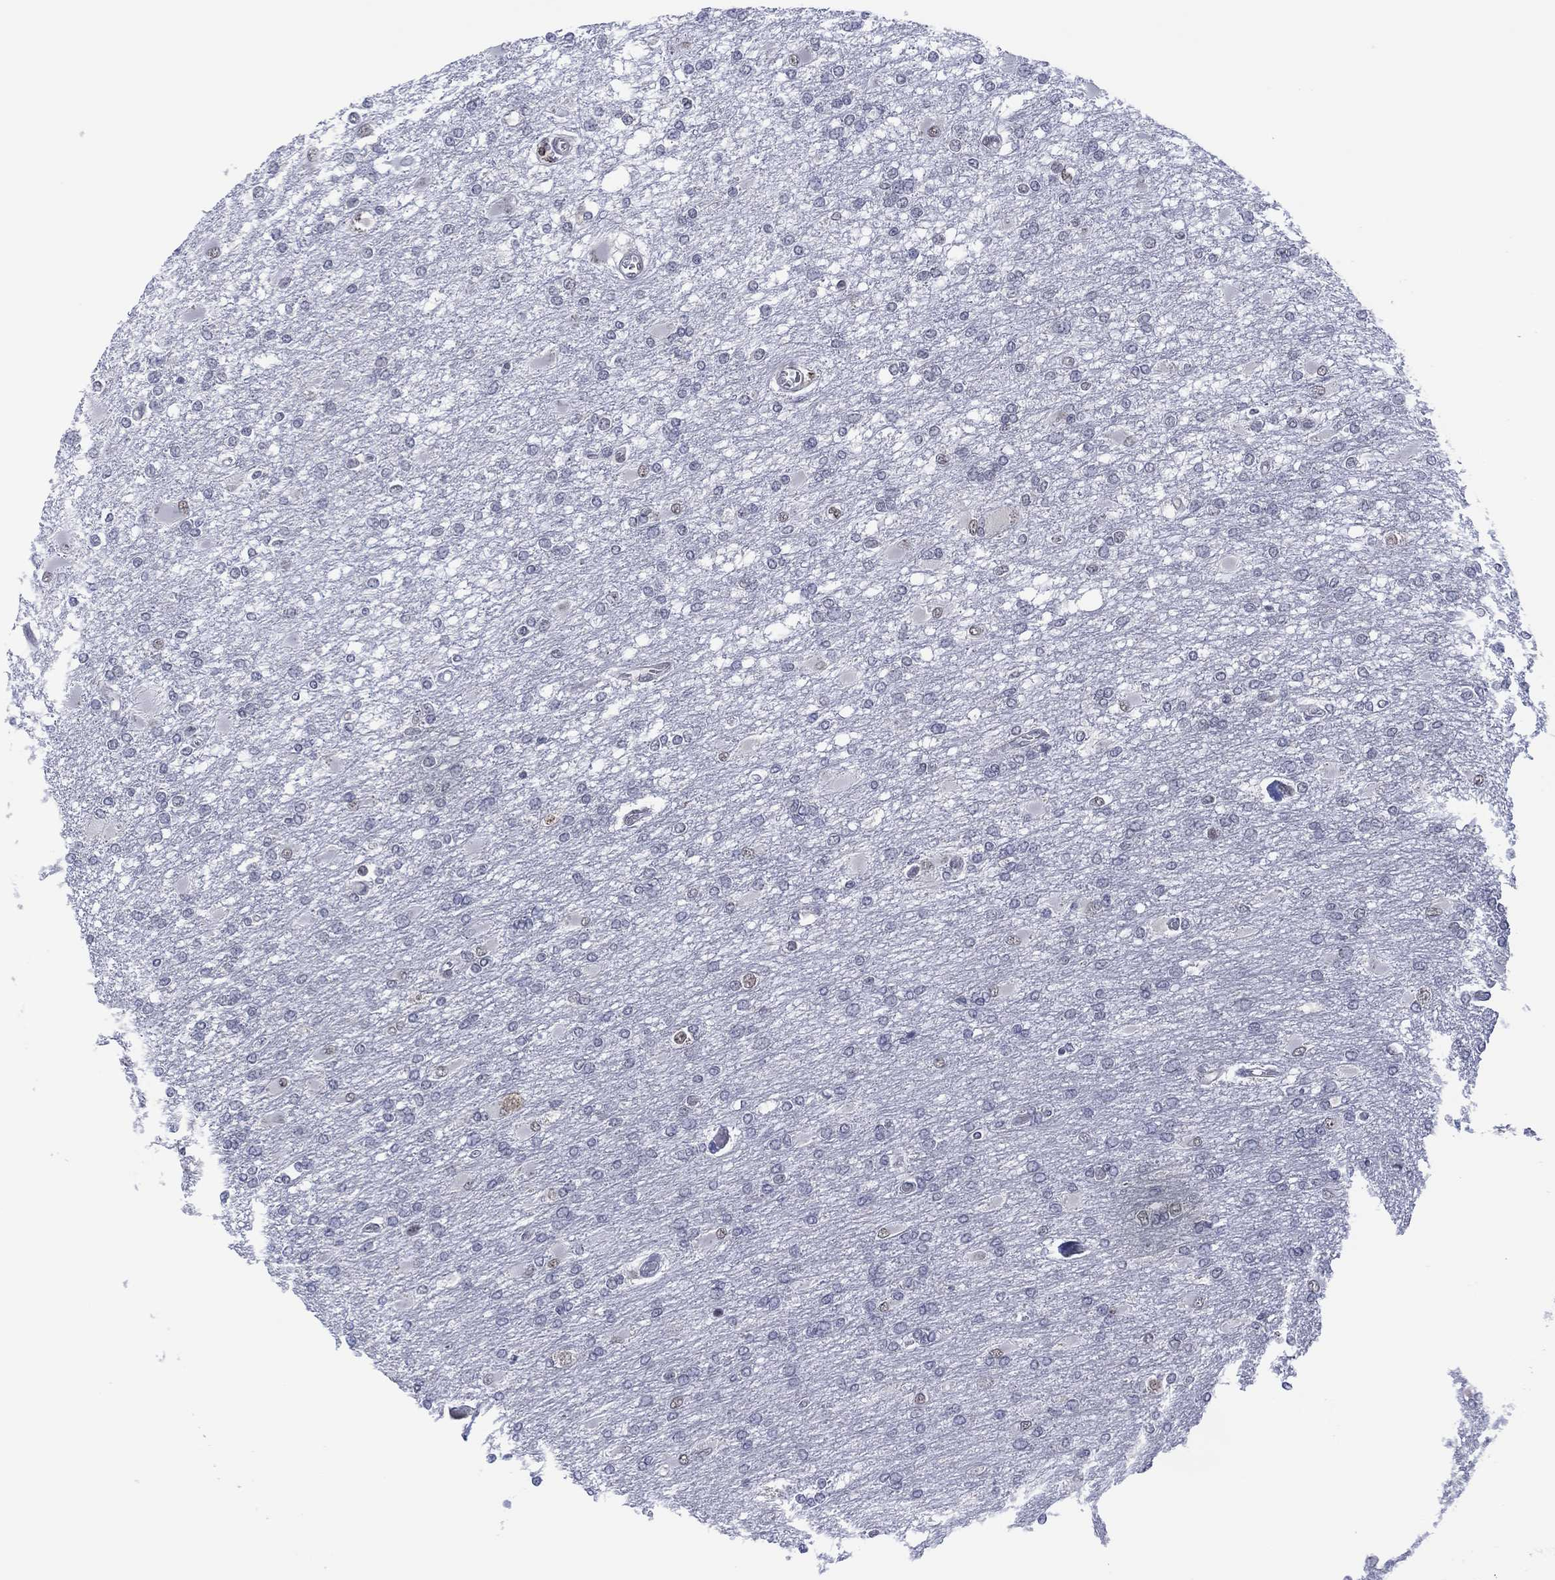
{"staining": {"intensity": "negative", "quantity": "none", "location": "none"}, "tissue": "glioma", "cell_type": "Tumor cells", "image_type": "cancer", "snomed": [{"axis": "morphology", "description": "Glioma, malignant, High grade"}, {"axis": "topography", "description": "Cerebral cortex"}], "caption": "DAB immunohistochemical staining of human malignant high-grade glioma demonstrates no significant staining in tumor cells.", "gene": "DPP4", "patient": {"sex": "male", "age": 79}}